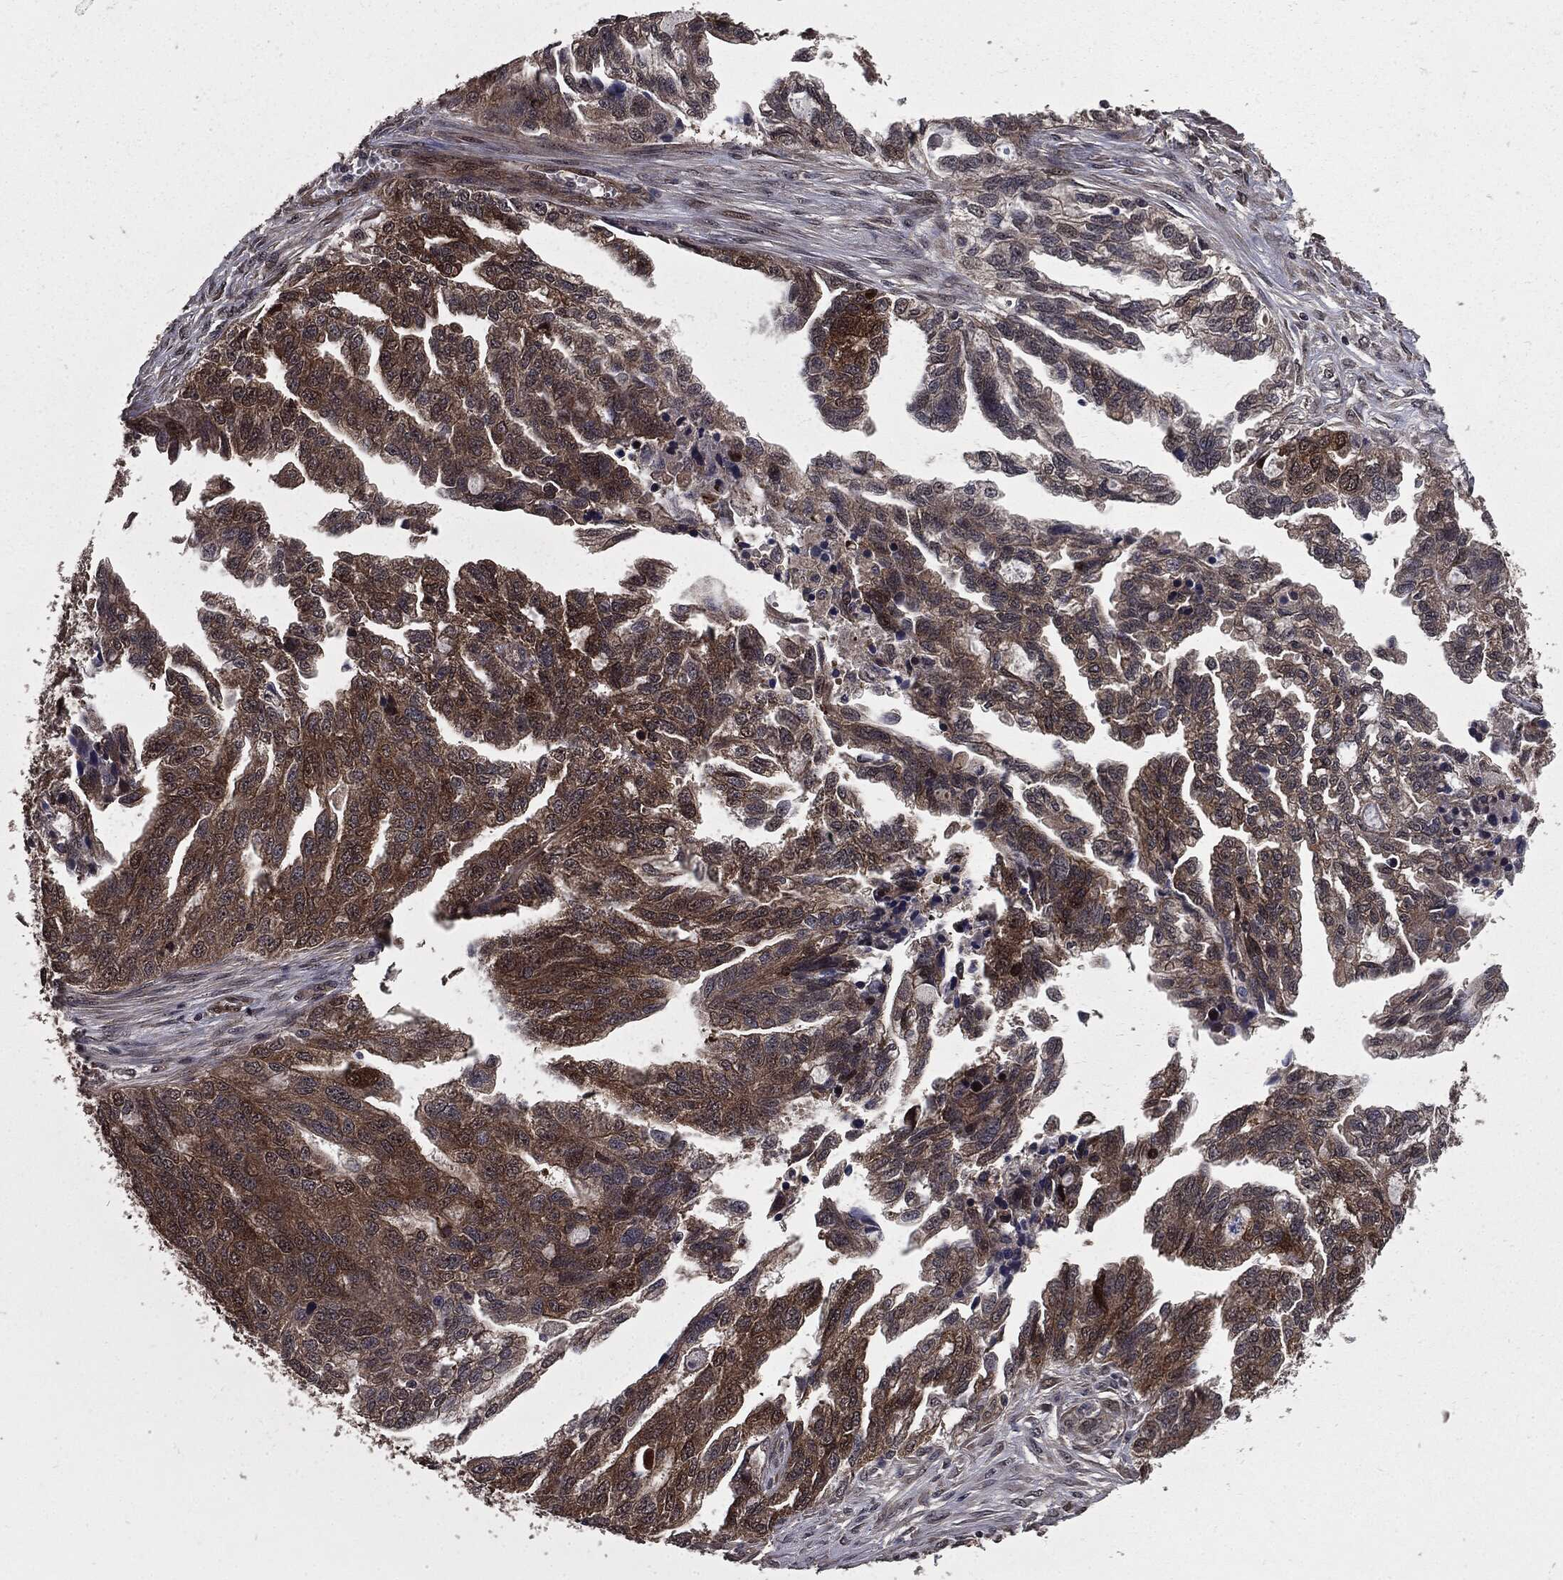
{"staining": {"intensity": "moderate", "quantity": ">75%", "location": "cytoplasmic/membranous"}, "tissue": "ovarian cancer", "cell_type": "Tumor cells", "image_type": "cancer", "snomed": [{"axis": "morphology", "description": "Cystadenocarcinoma, serous, NOS"}, {"axis": "topography", "description": "Ovary"}], "caption": "Protein staining of ovarian cancer tissue shows moderate cytoplasmic/membranous staining in approximately >75% of tumor cells.", "gene": "PTPA", "patient": {"sex": "female", "age": 51}}